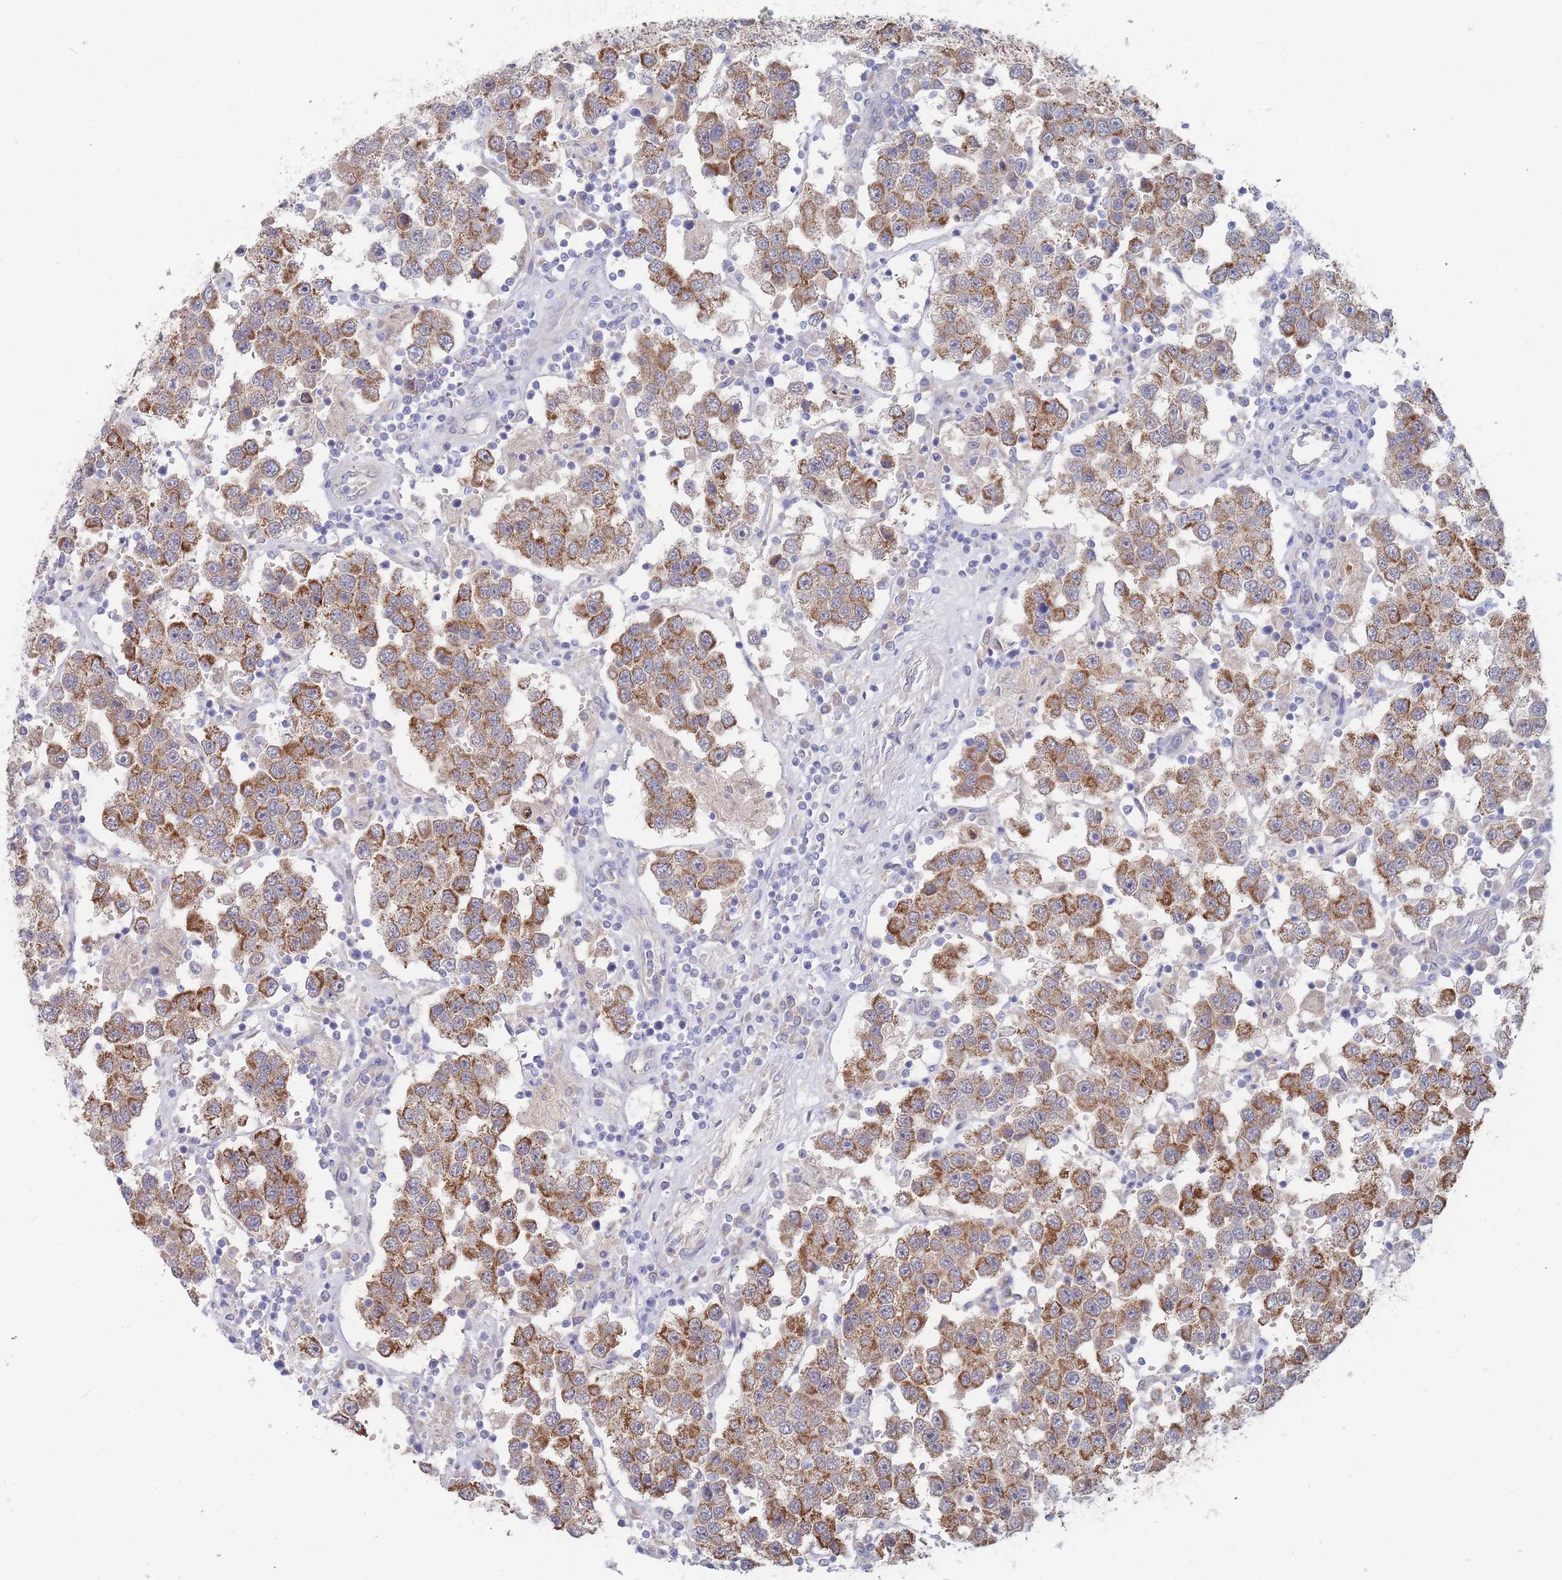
{"staining": {"intensity": "moderate", "quantity": ">75%", "location": "cytoplasmic/membranous"}, "tissue": "testis cancer", "cell_type": "Tumor cells", "image_type": "cancer", "snomed": [{"axis": "morphology", "description": "Seminoma, NOS"}, {"axis": "topography", "description": "Testis"}], "caption": "Seminoma (testis) stained with a protein marker displays moderate staining in tumor cells.", "gene": "NUB1", "patient": {"sex": "male", "age": 37}}